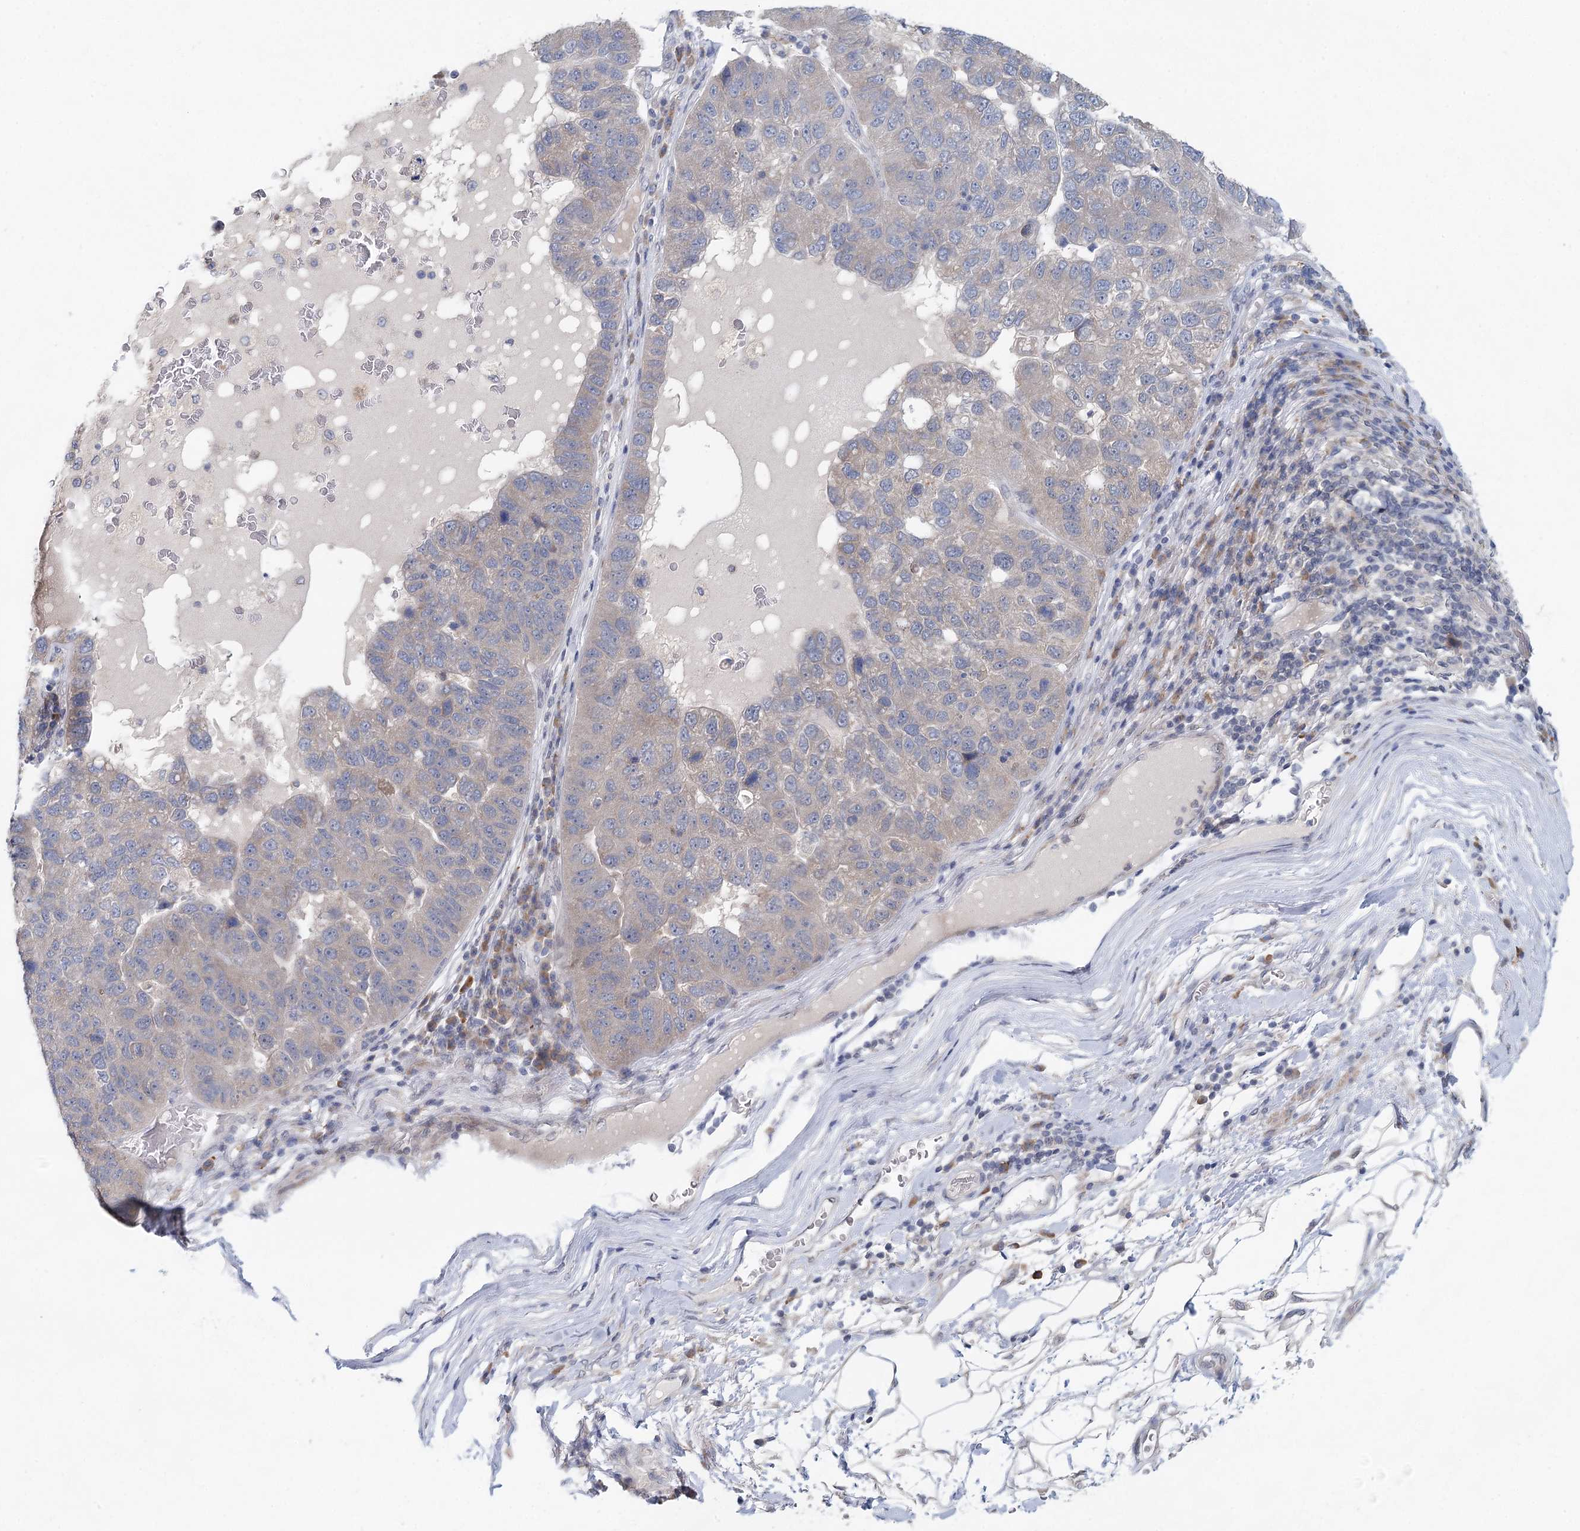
{"staining": {"intensity": "negative", "quantity": "none", "location": "none"}, "tissue": "pancreatic cancer", "cell_type": "Tumor cells", "image_type": "cancer", "snomed": [{"axis": "morphology", "description": "Adenocarcinoma, NOS"}, {"axis": "topography", "description": "Pancreas"}], "caption": "Immunohistochemistry of adenocarcinoma (pancreatic) reveals no staining in tumor cells.", "gene": "BLTP1", "patient": {"sex": "female", "age": 61}}